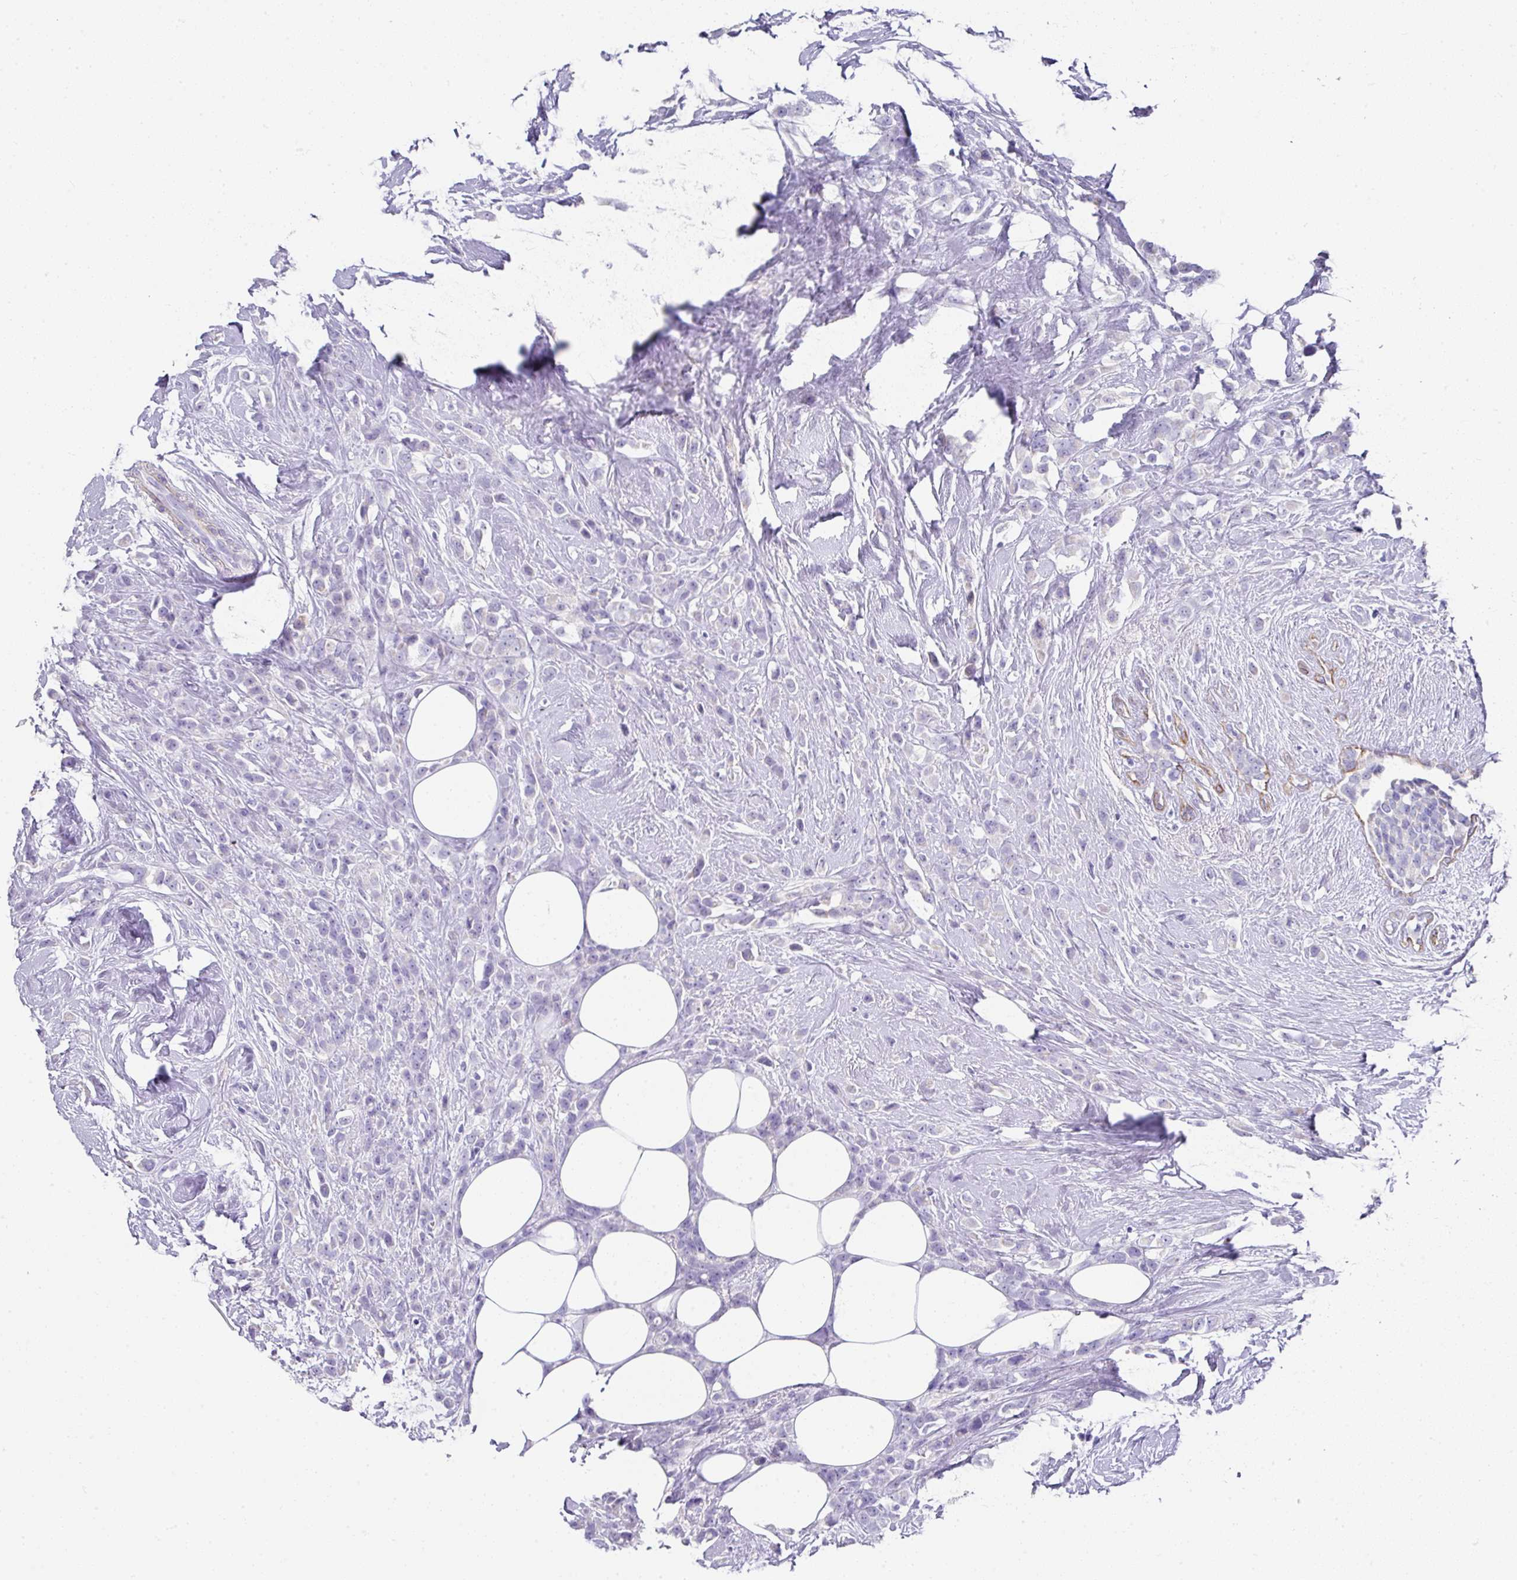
{"staining": {"intensity": "negative", "quantity": "none", "location": "none"}, "tissue": "breast cancer", "cell_type": "Tumor cells", "image_type": "cancer", "snomed": [{"axis": "morphology", "description": "Duct carcinoma"}, {"axis": "topography", "description": "Breast"}], "caption": "An IHC image of breast invasive ductal carcinoma is shown. There is no staining in tumor cells of breast invasive ductal carcinoma.", "gene": "TARM1", "patient": {"sex": "female", "age": 80}}